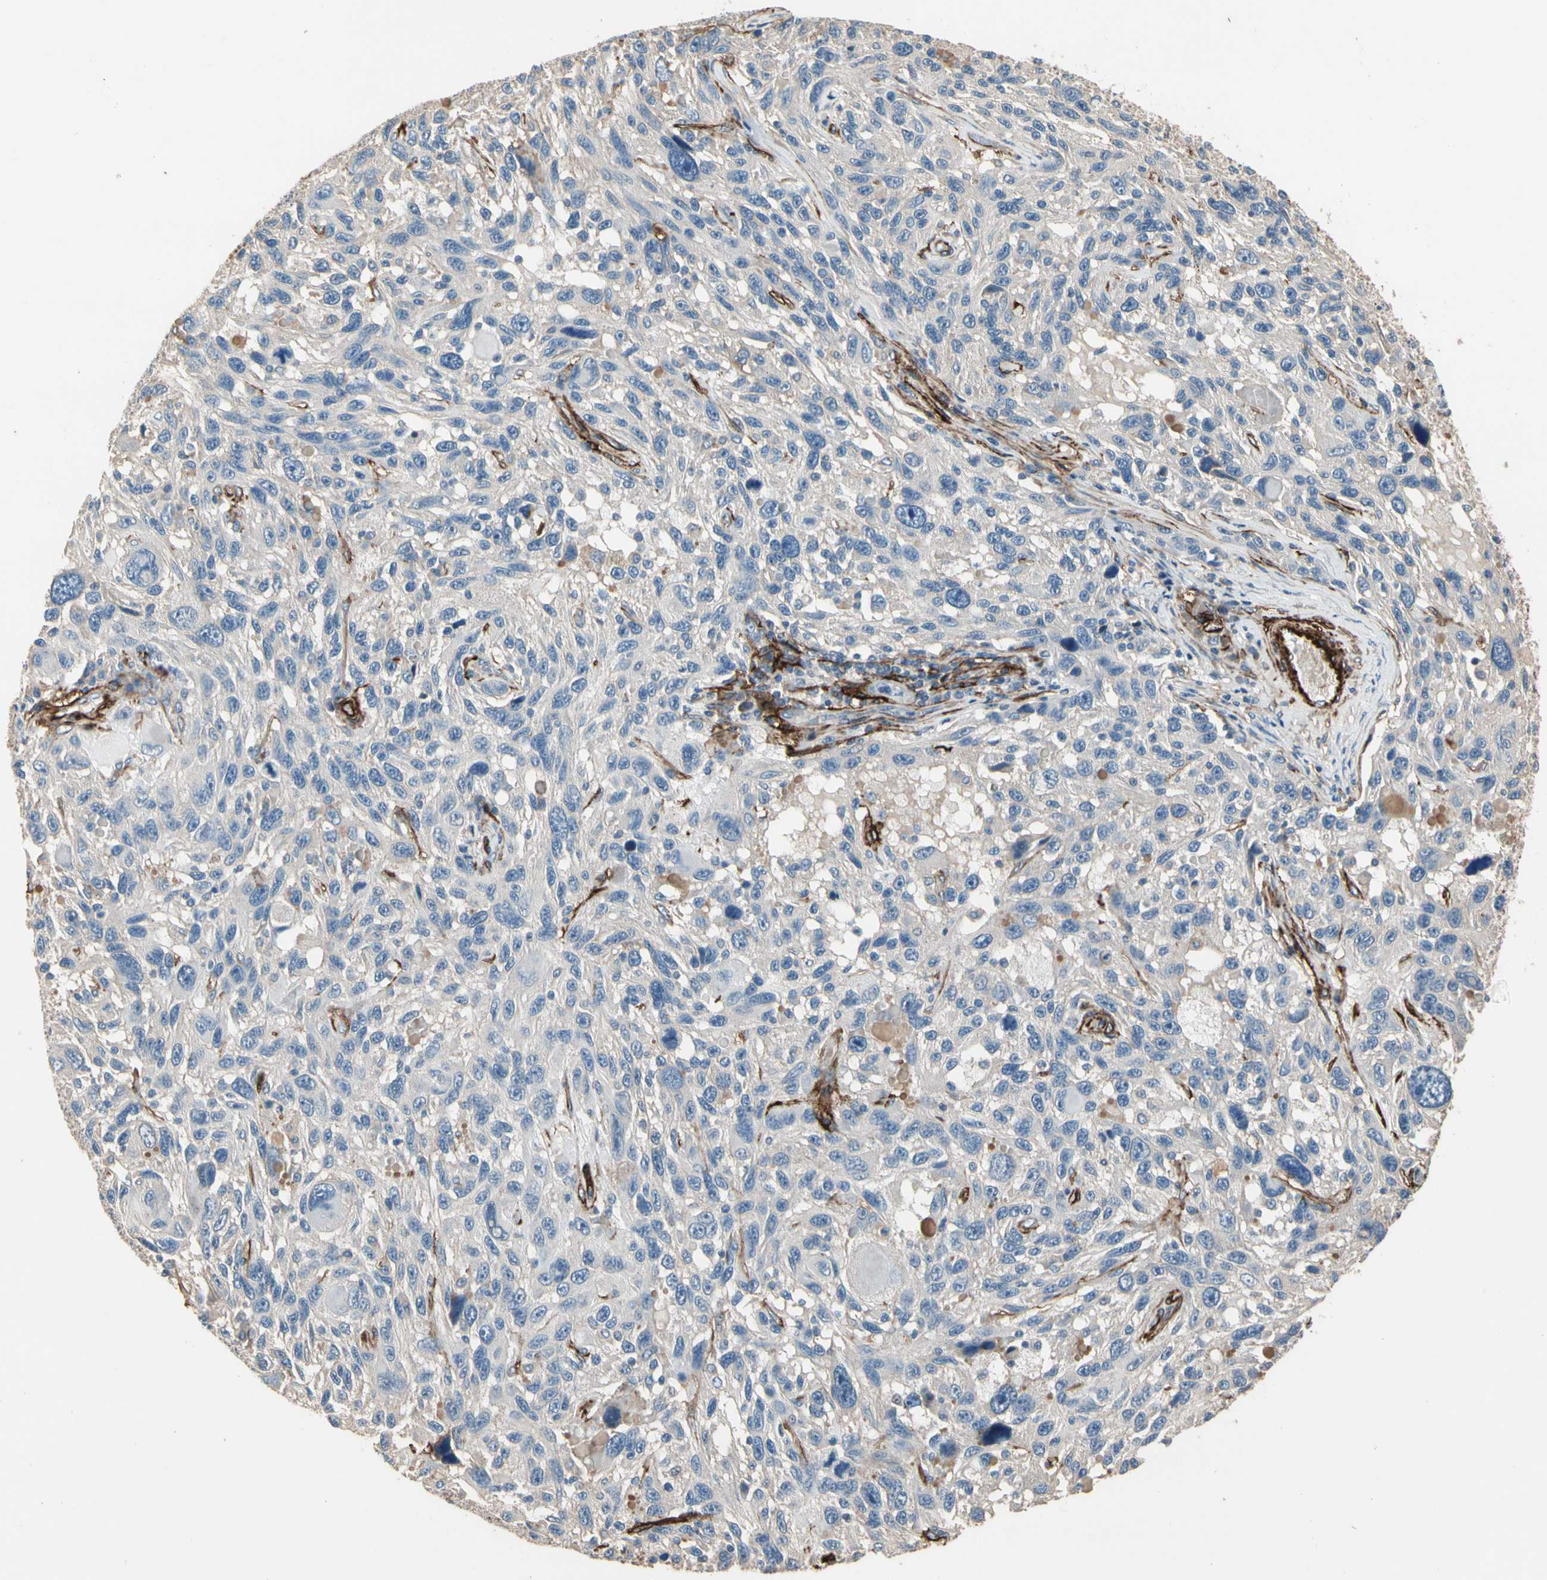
{"staining": {"intensity": "negative", "quantity": "none", "location": "none"}, "tissue": "melanoma", "cell_type": "Tumor cells", "image_type": "cancer", "snomed": [{"axis": "morphology", "description": "Malignant melanoma, NOS"}, {"axis": "topography", "description": "Skin"}], "caption": "A high-resolution micrograph shows immunohistochemistry (IHC) staining of melanoma, which displays no significant staining in tumor cells.", "gene": "SUSD2", "patient": {"sex": "male", "age": 53}}